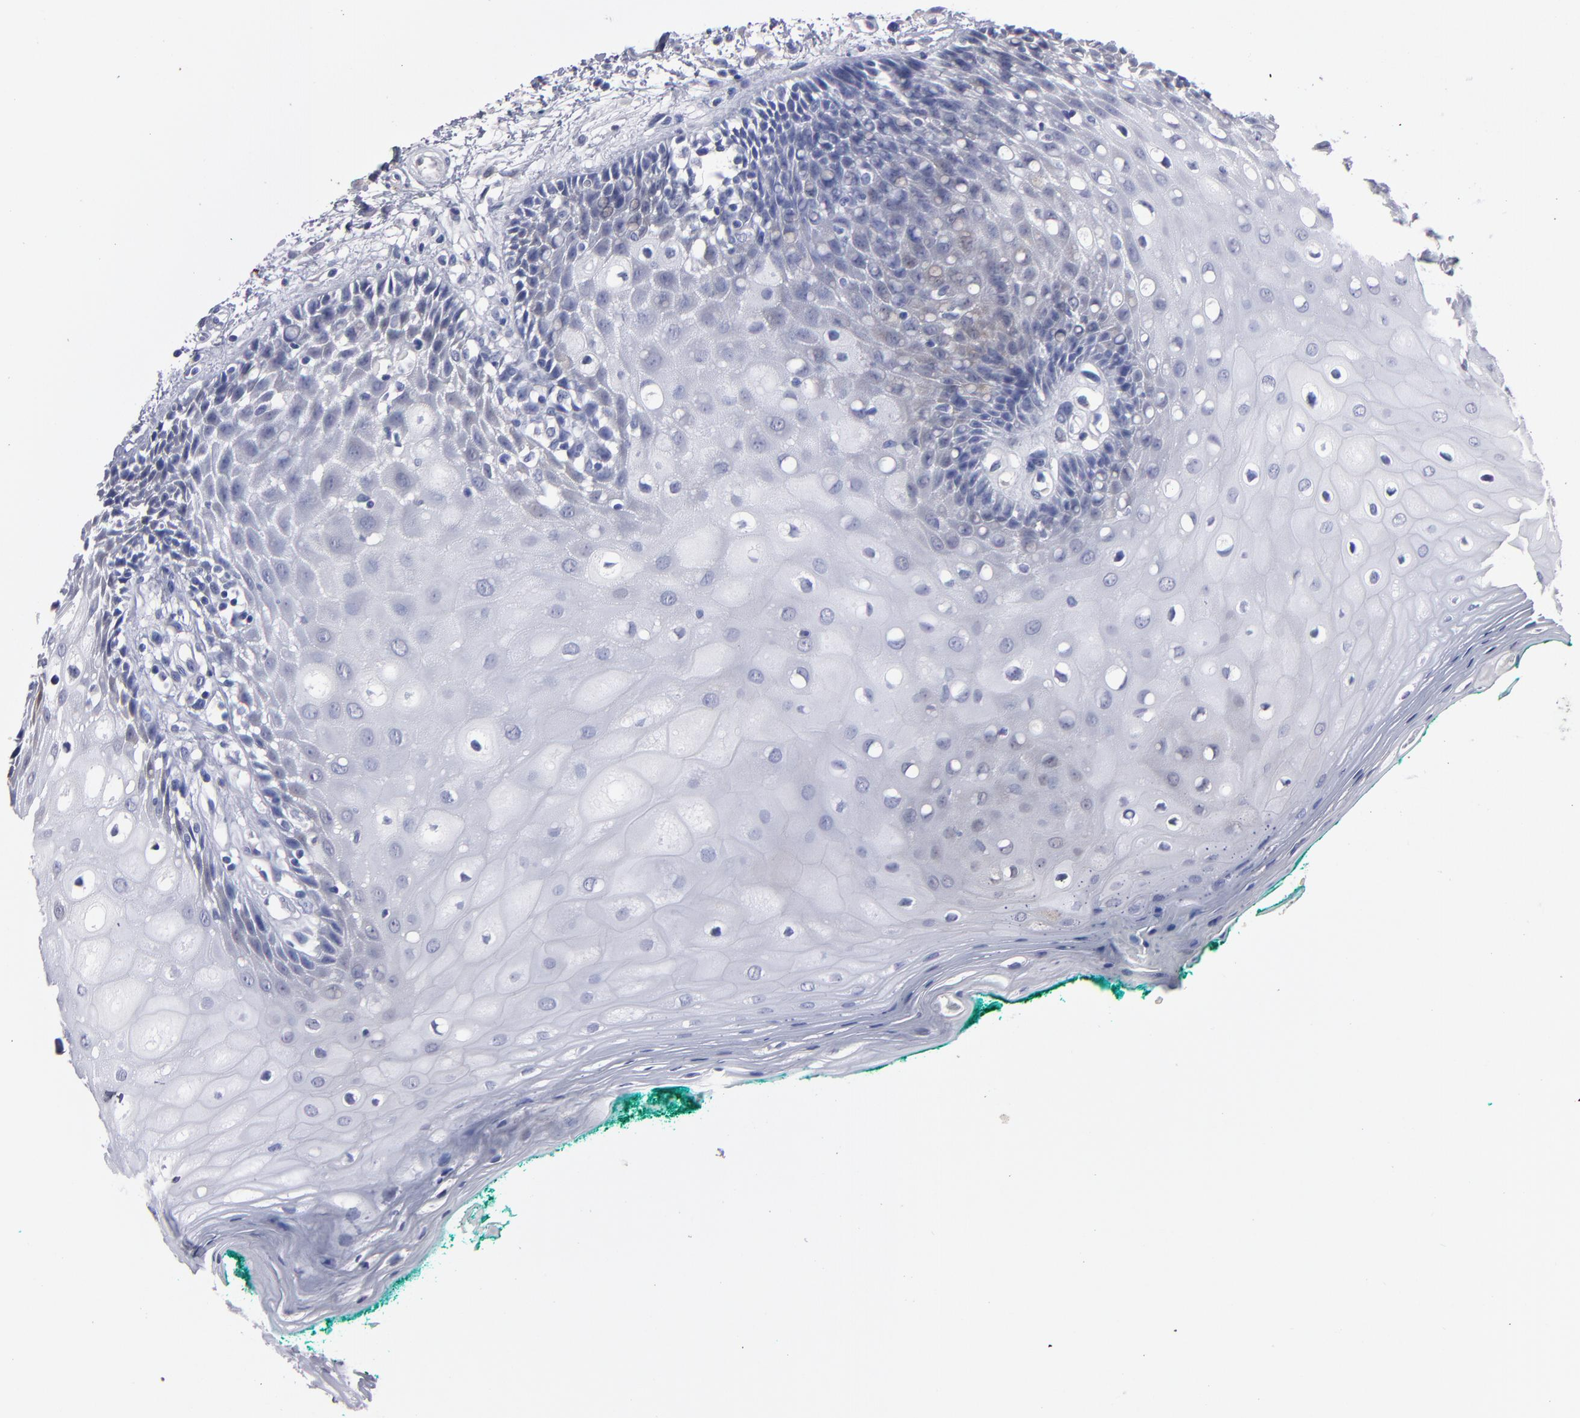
{"staining": {"intensity": "weak", "quantity": "<25%", "location": "cytoplasmic/membranous"}, "tissue": "oral mucosa", "cell_type": "Squamous epithelial cells", "image_type": "normal", "snomed": [{"axis": "morphology", "description": "Normal tissue, NOS"}, {"axis": "morphology", "description": "Squamous cell carcinoma, NOS"}, {"axis": "topography", "description": "Skeletal muscle"}, {"axis": "topography", "description": "Oral tissue"}, {"axis": "topography", "description": "Head-Neck"}], "caption": "Immunohistochemistry of normal oral mucosa displays no staining in squamous epithelial cells. Nuclei are stained in blue.", "gene": "FABP4", "patient": {"sex": "female", "age": 84}}